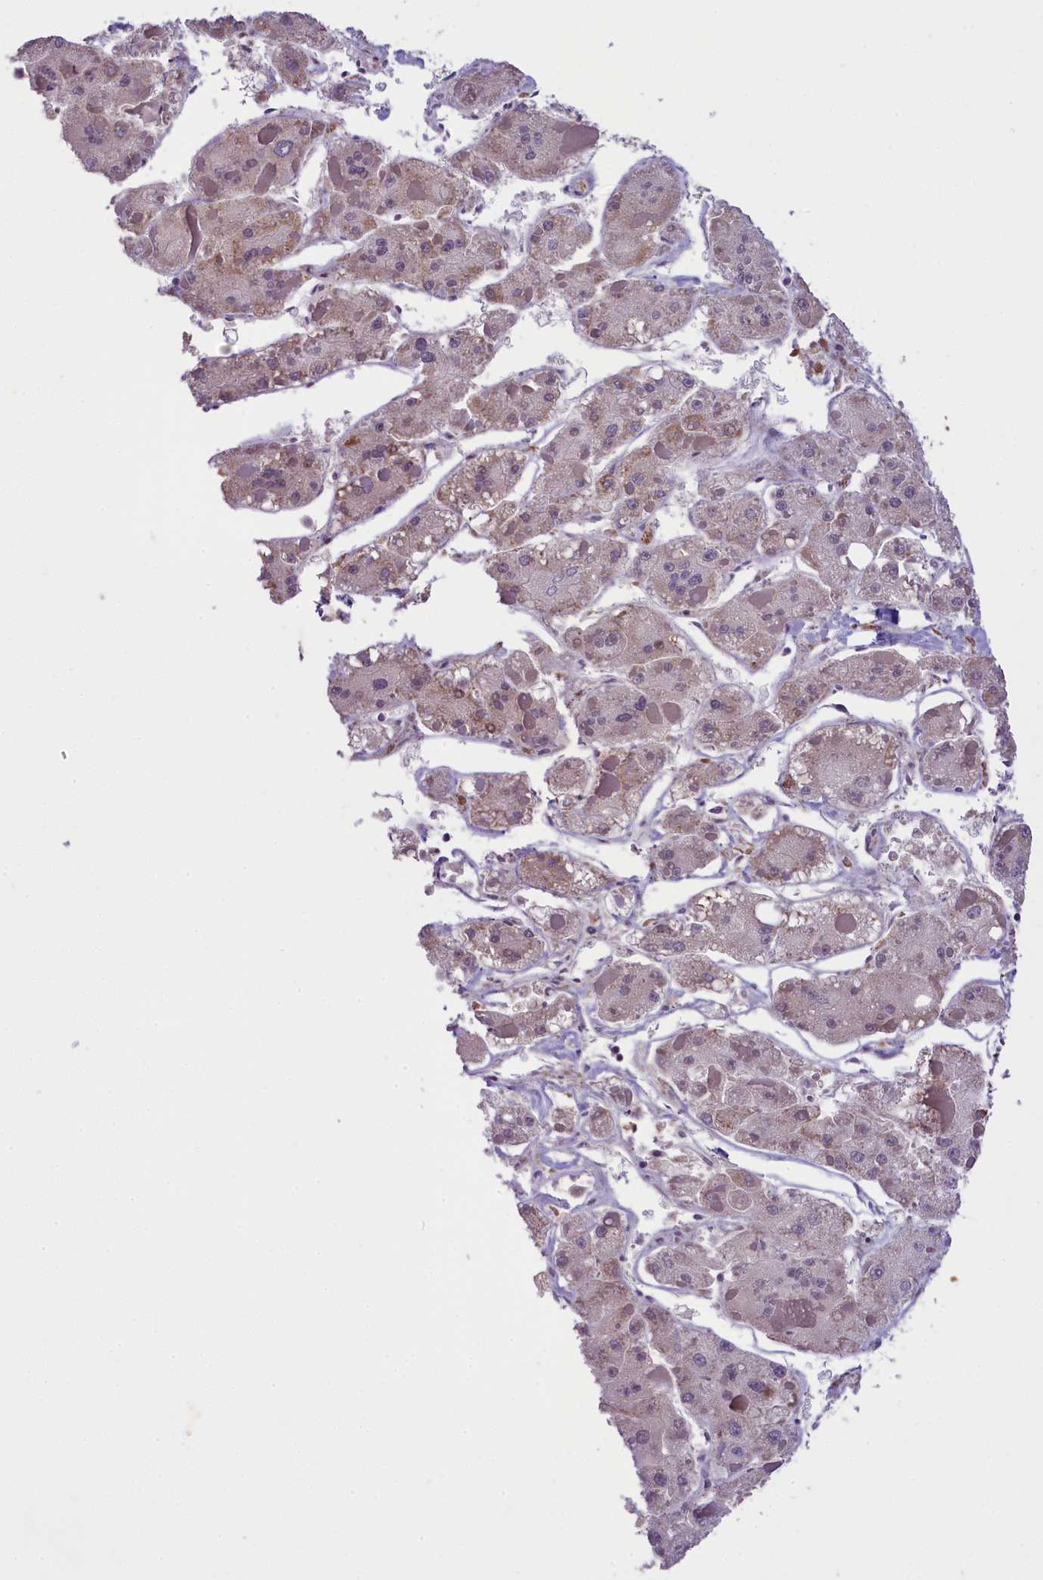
{"staining": {"intensity": "moderate", "quantity": "<25%", "location": "cytoplasmic/membranous"}, "tissue": "liver cancer", "cell_type": "Tumor cells", "image_type": "cancer", "snomed": [{"axis": "morphology", "description": "Carcinoma, Hepatocellular, NOS"}, {"axis": "topography", "description": "Liver"}], "caption": "Immunohistochemical staining of human liver cancer (hepatocellular carcinoma) shows low levels of moderate cytoplasmic/membranous protein expression in approximately <25% of tumor cells.", "gene": "RBBP8", "patient": {"sex": "female", "age": 73}}